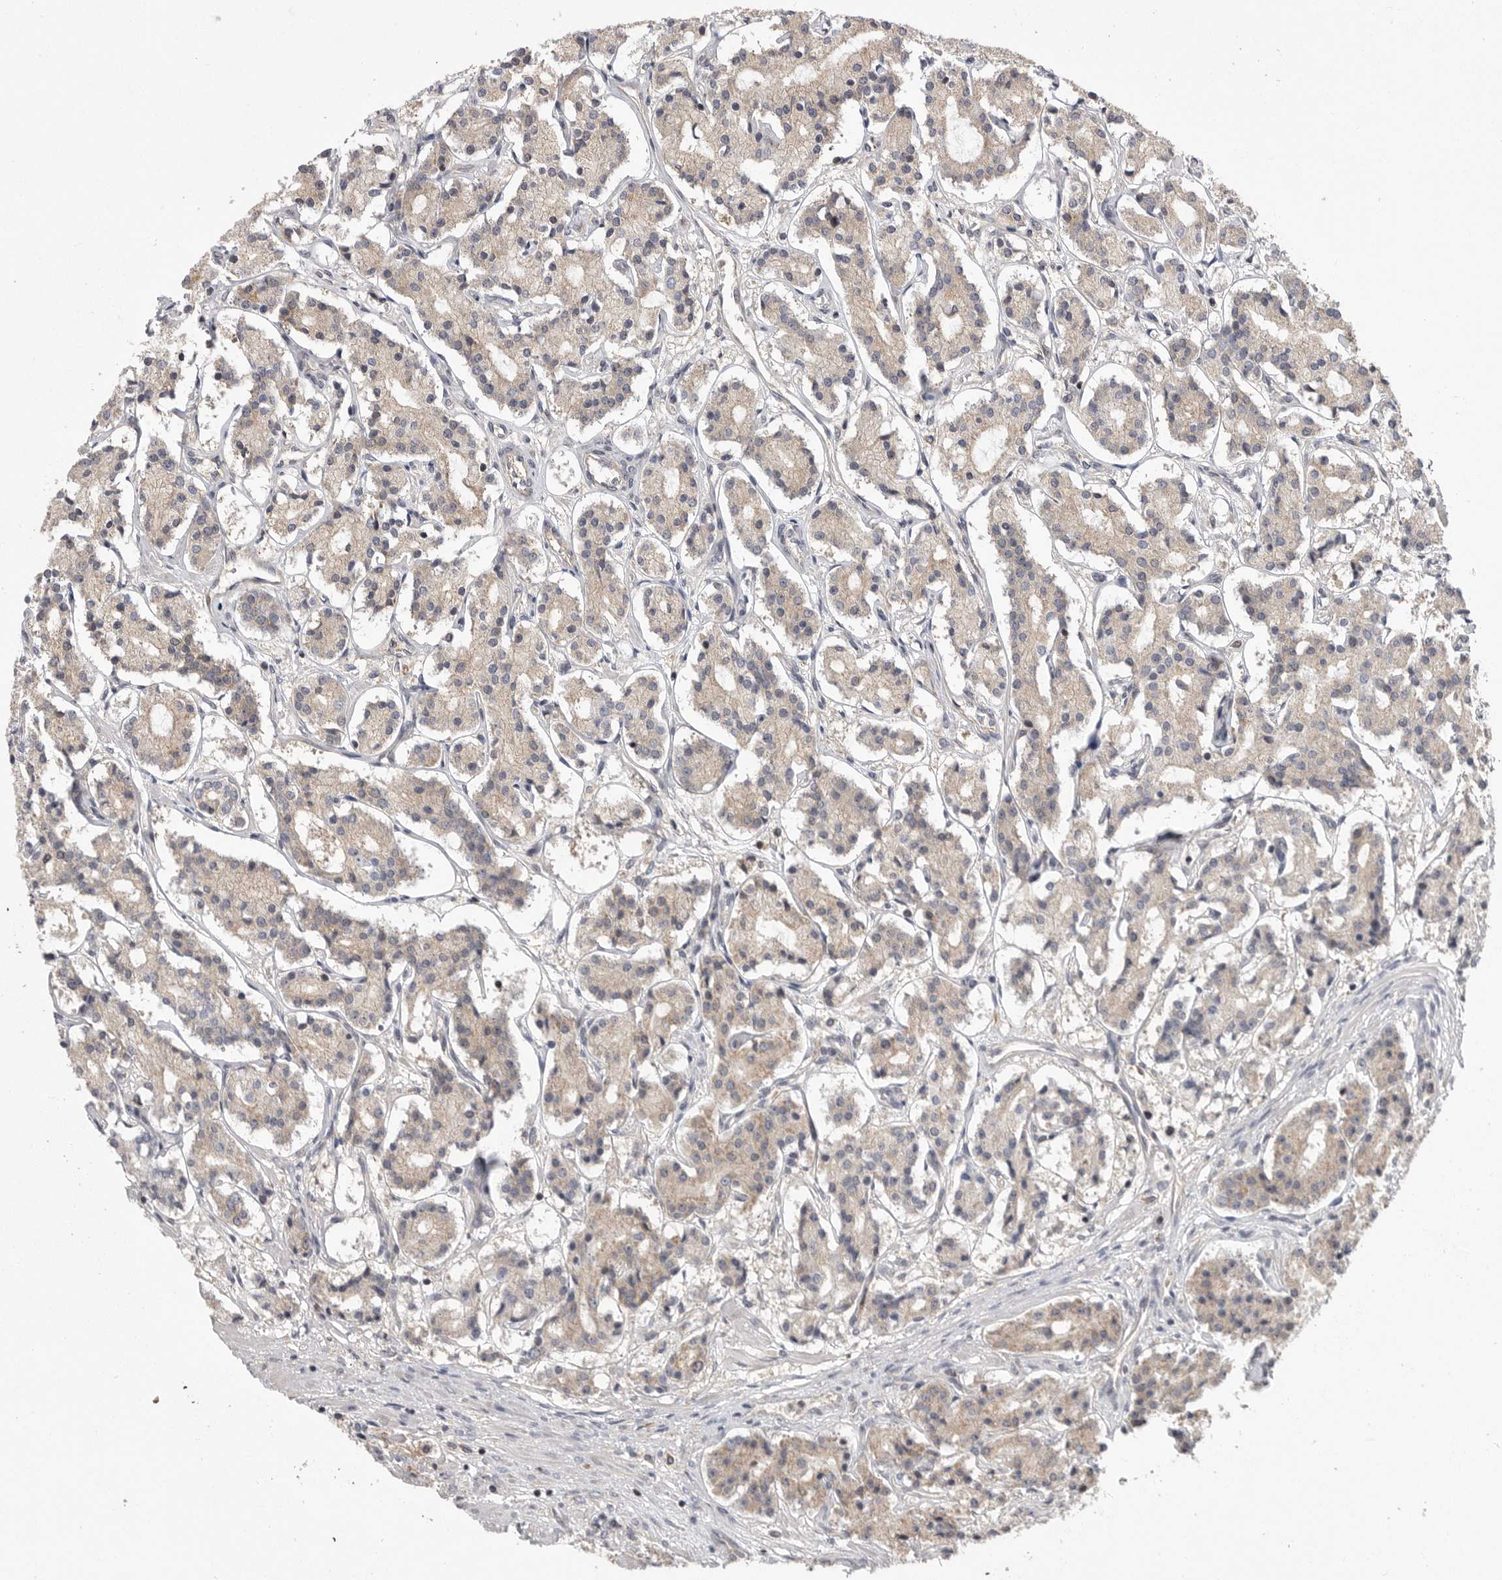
{"staining": {"intensity": "weak", "quantity": ">75%", "location": "cytoplasmic/membranous"}, "tissue": "prostate cancer", "cell_type": "Tumor cells", "image_type": "cancer", "snomed": [{"axis": "morphology", "description": "Adenocarcinoma, High grade"}, {"axis": "topography", "description": "Prostate"}], "caption": "A photomicrograph showing weak cytoplasmic/membranous positivity in about >75% of tumor cells in prostate high-grade adenocarcinoma, as visualized by brown immunohistochemical staining.", "gene": "OXR1", "patient": {"sex": "male", "age": 60}}